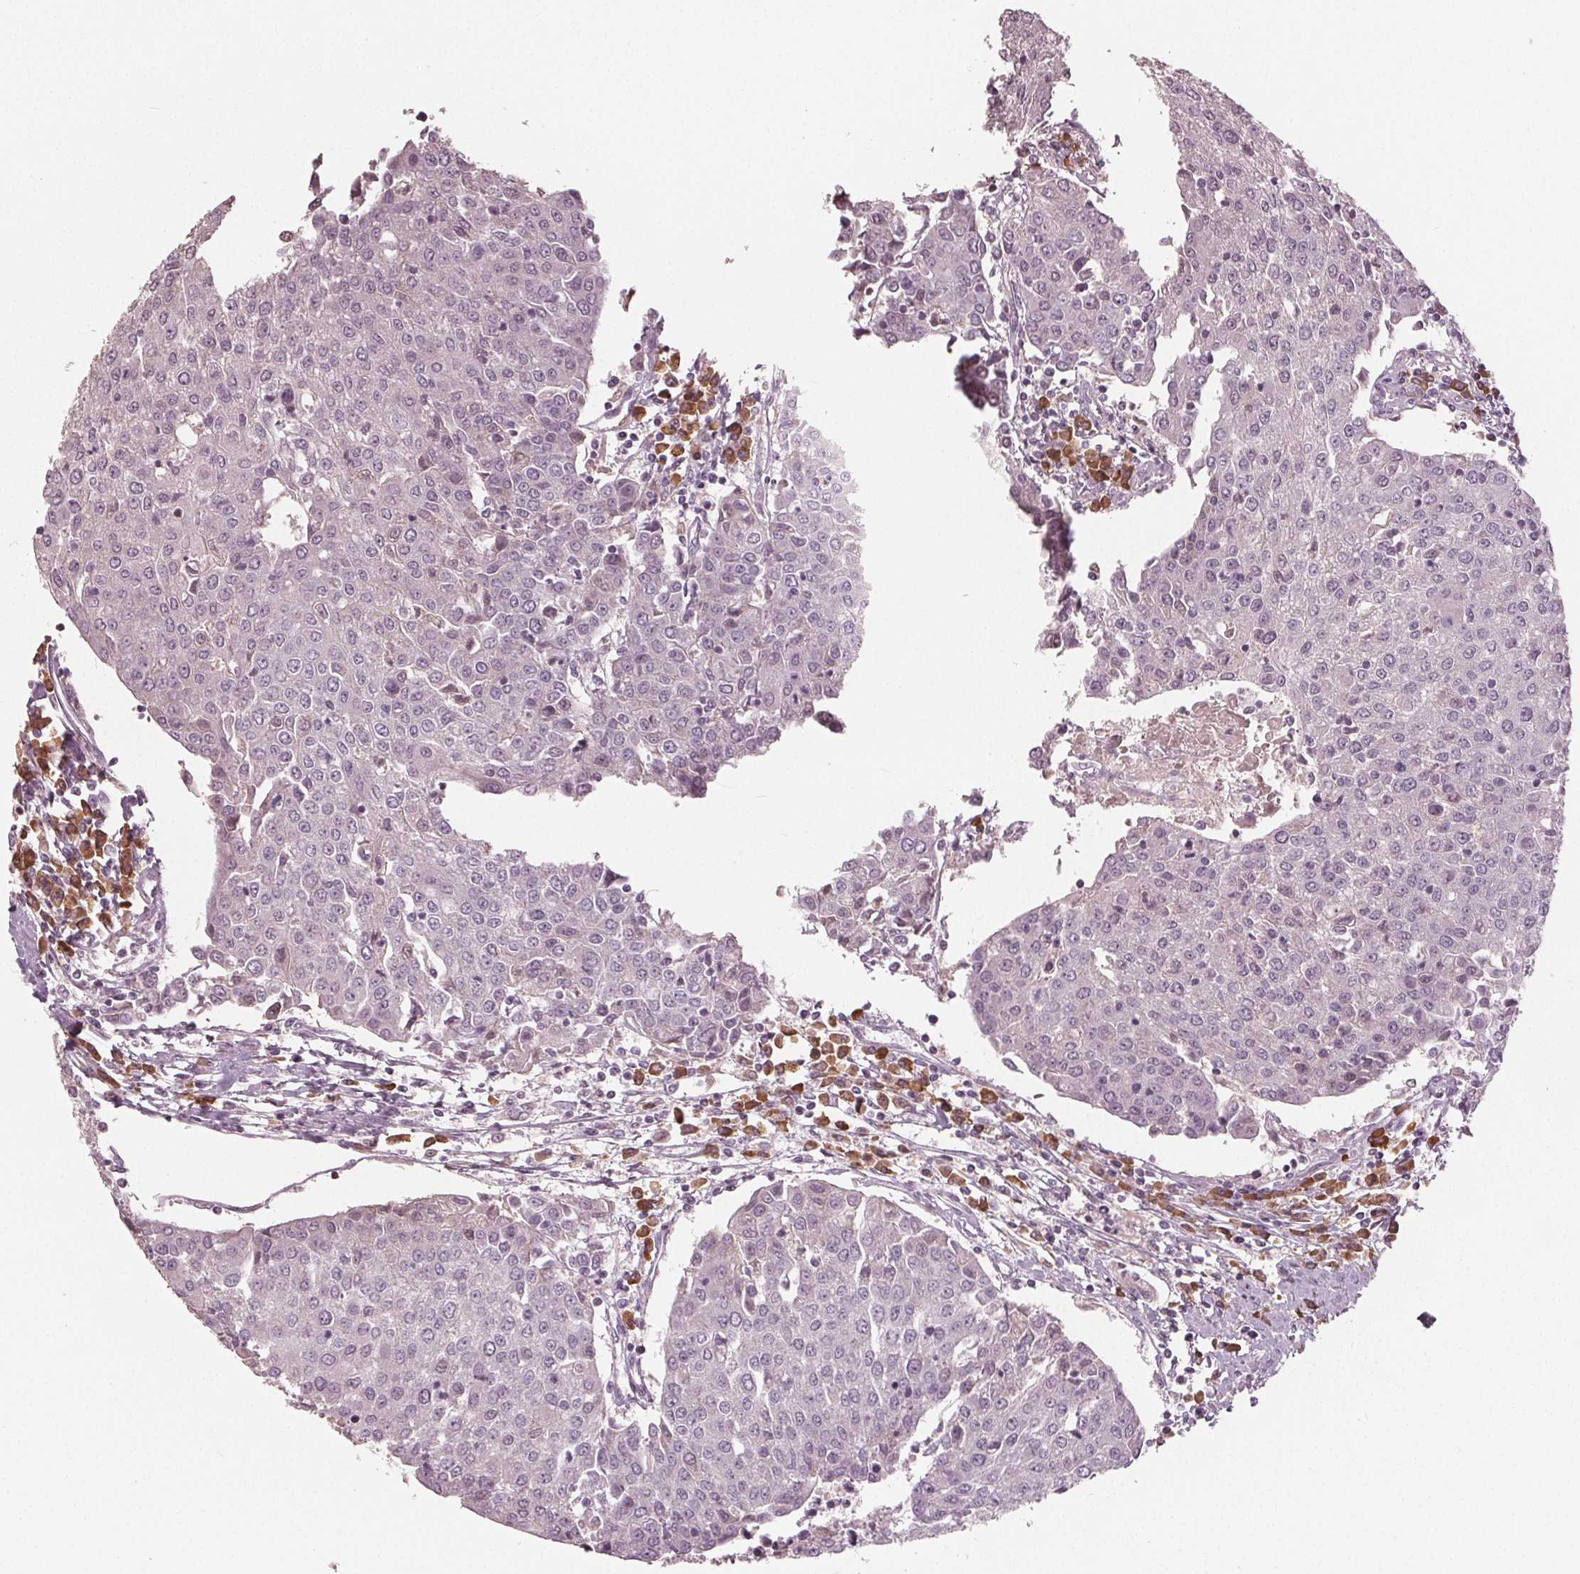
{"staining": {"intensity": "negative", "quantity": "none", "location": "none"}, "tissue": "urothelial cancer", "cell_type": "Tumor cells", "image_type": "cancer", "snomed": [{"axis": "morphology", "description": "Urothelial carcinoma, High grade"}, {"axis": "topography", "description": "Urinary bladder"}], "caption": "High magnification brightfield microscopy of urothelial cancer stained with DAB (3,3'-diaminobenzidine) (brown) and counterstained with hematoxylin (blue): tumor cells show no significant staining. Brightfield microscopy of IHC stained with DAB (3,3'-diaminobenzidine) (brown) and hematoxylin (blue), captured at high magnification.", "gene": "CXCL16", "patient": {"sex": "female", "age": 85}}